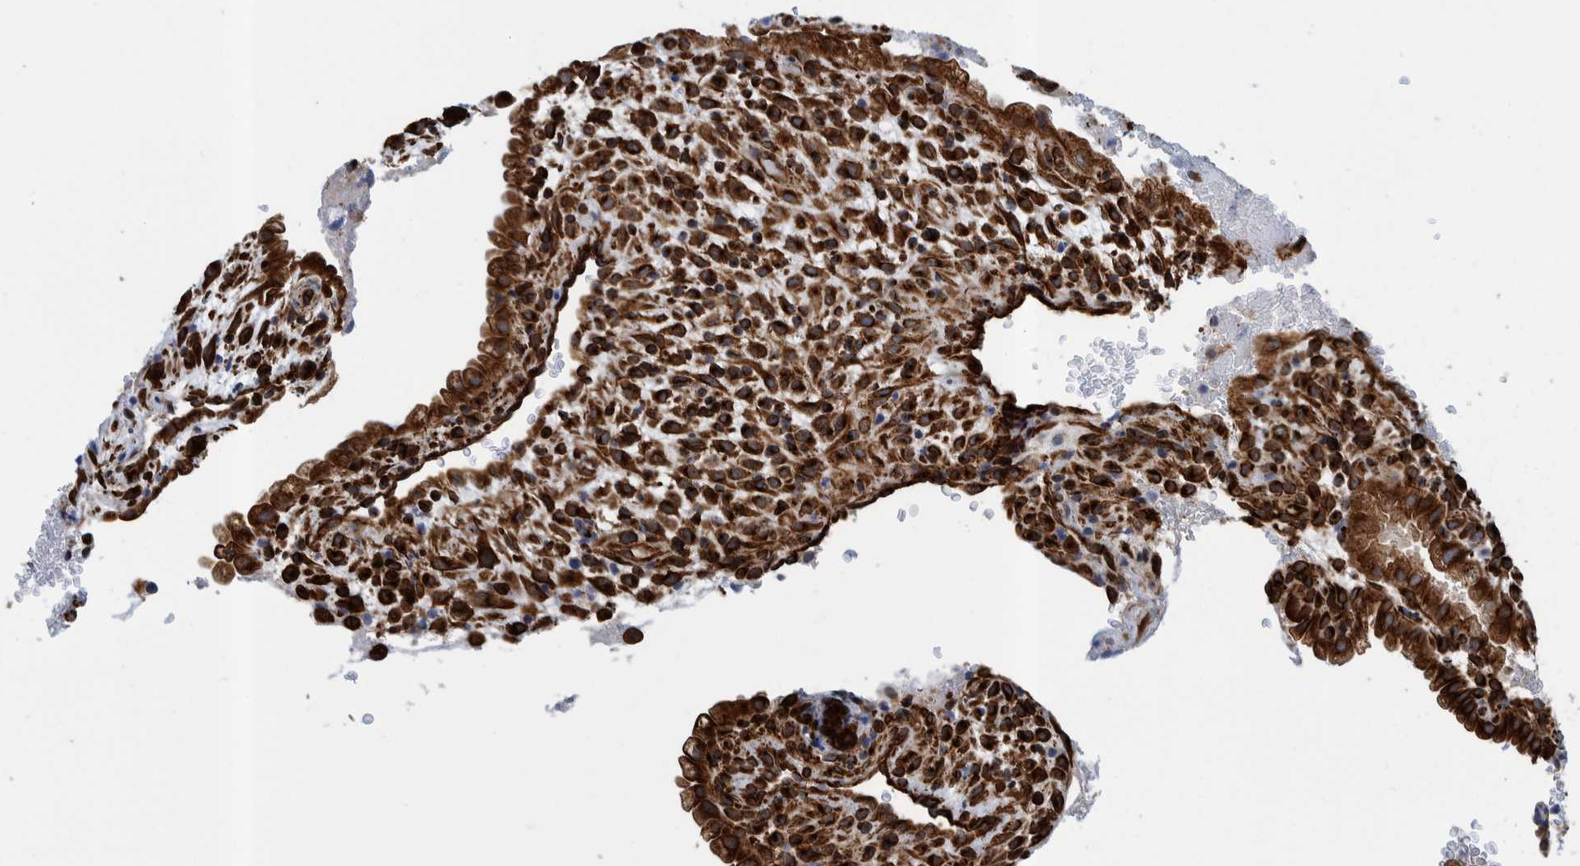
{"staining": {"intensity": "strong", "quantity": "25%-75%", "location": "cytoplasmic/membranous,nuclear"}, "tissue": "placenta", "cell_type": "Trophoblastic cells", "image_type": "normal", "snomed": [{"axis": "morphology", "description": "Normal tissue, NOS"}, {"axis": "topography", "description": "Placenta"}], "caption": "Immunohistochemistry (IHC) micrograph of unremarkable placenta: human placenta stained using immunohistochemistry shows high levels of strong protein expression localized specifically in the cytoplasmic/membranous,nuclear of trophoblastic cells, appearing as a cytoplasmic/membranous,nuclear brown color.", "gene": "CCDC57", "patient": {"sex": "female", "age": 35}}